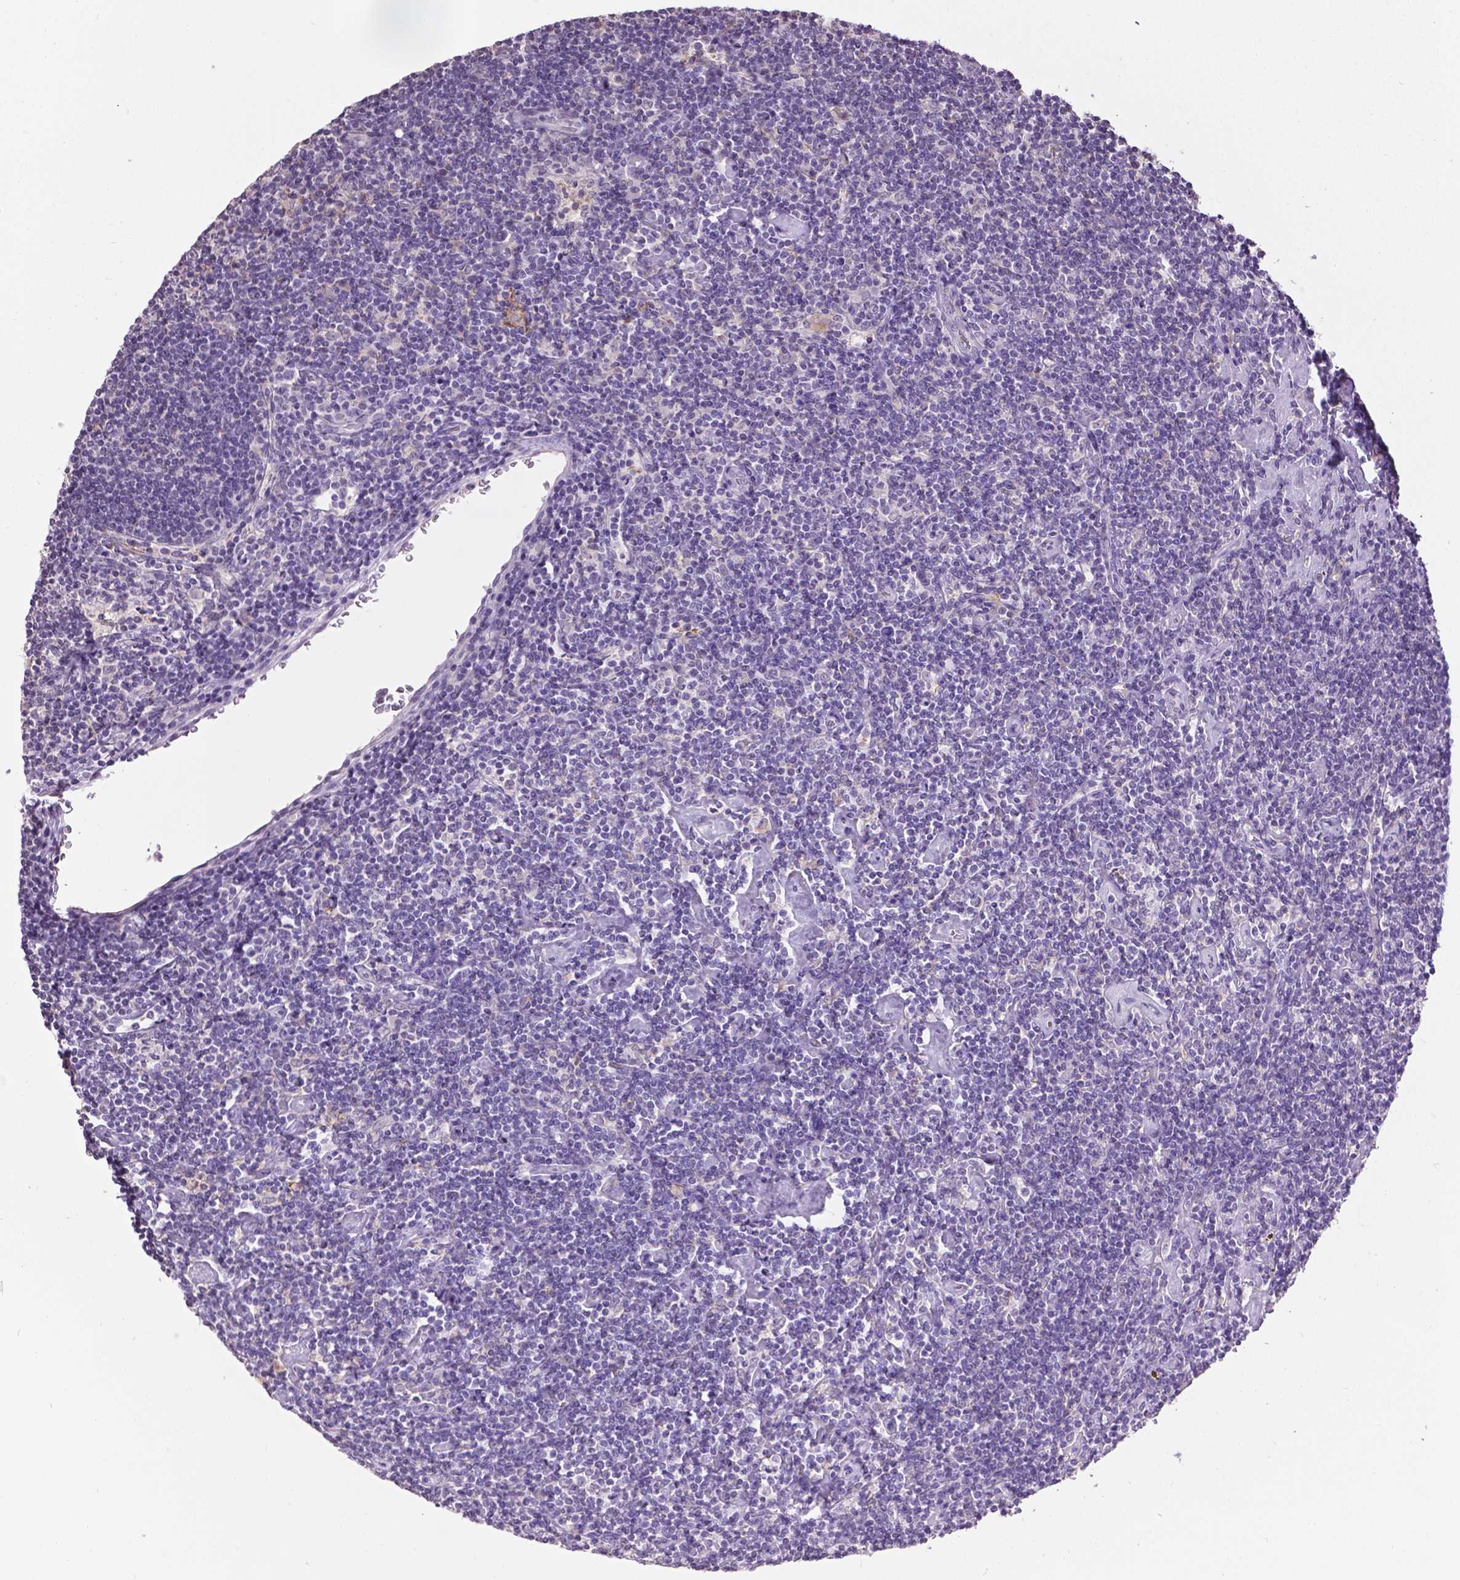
{"staining": {"intensity": "negative", "quantity": "none", "location": "none"}, "tissue": "lymphoma", "cell_type": "Tumor cells", "image_type": "cancer", "snomed": [{"axis": "morphology", "description": "Hodgkin's disease, NOS"}, {"axis": "topography", "description": "Lymph node"}], "caption": "Immunohistochemistry (IHC) of lymphoma exhibits no staining in tumor cells.", "gene": "CPM", "patient": {"sex": "male", "age": 40}}